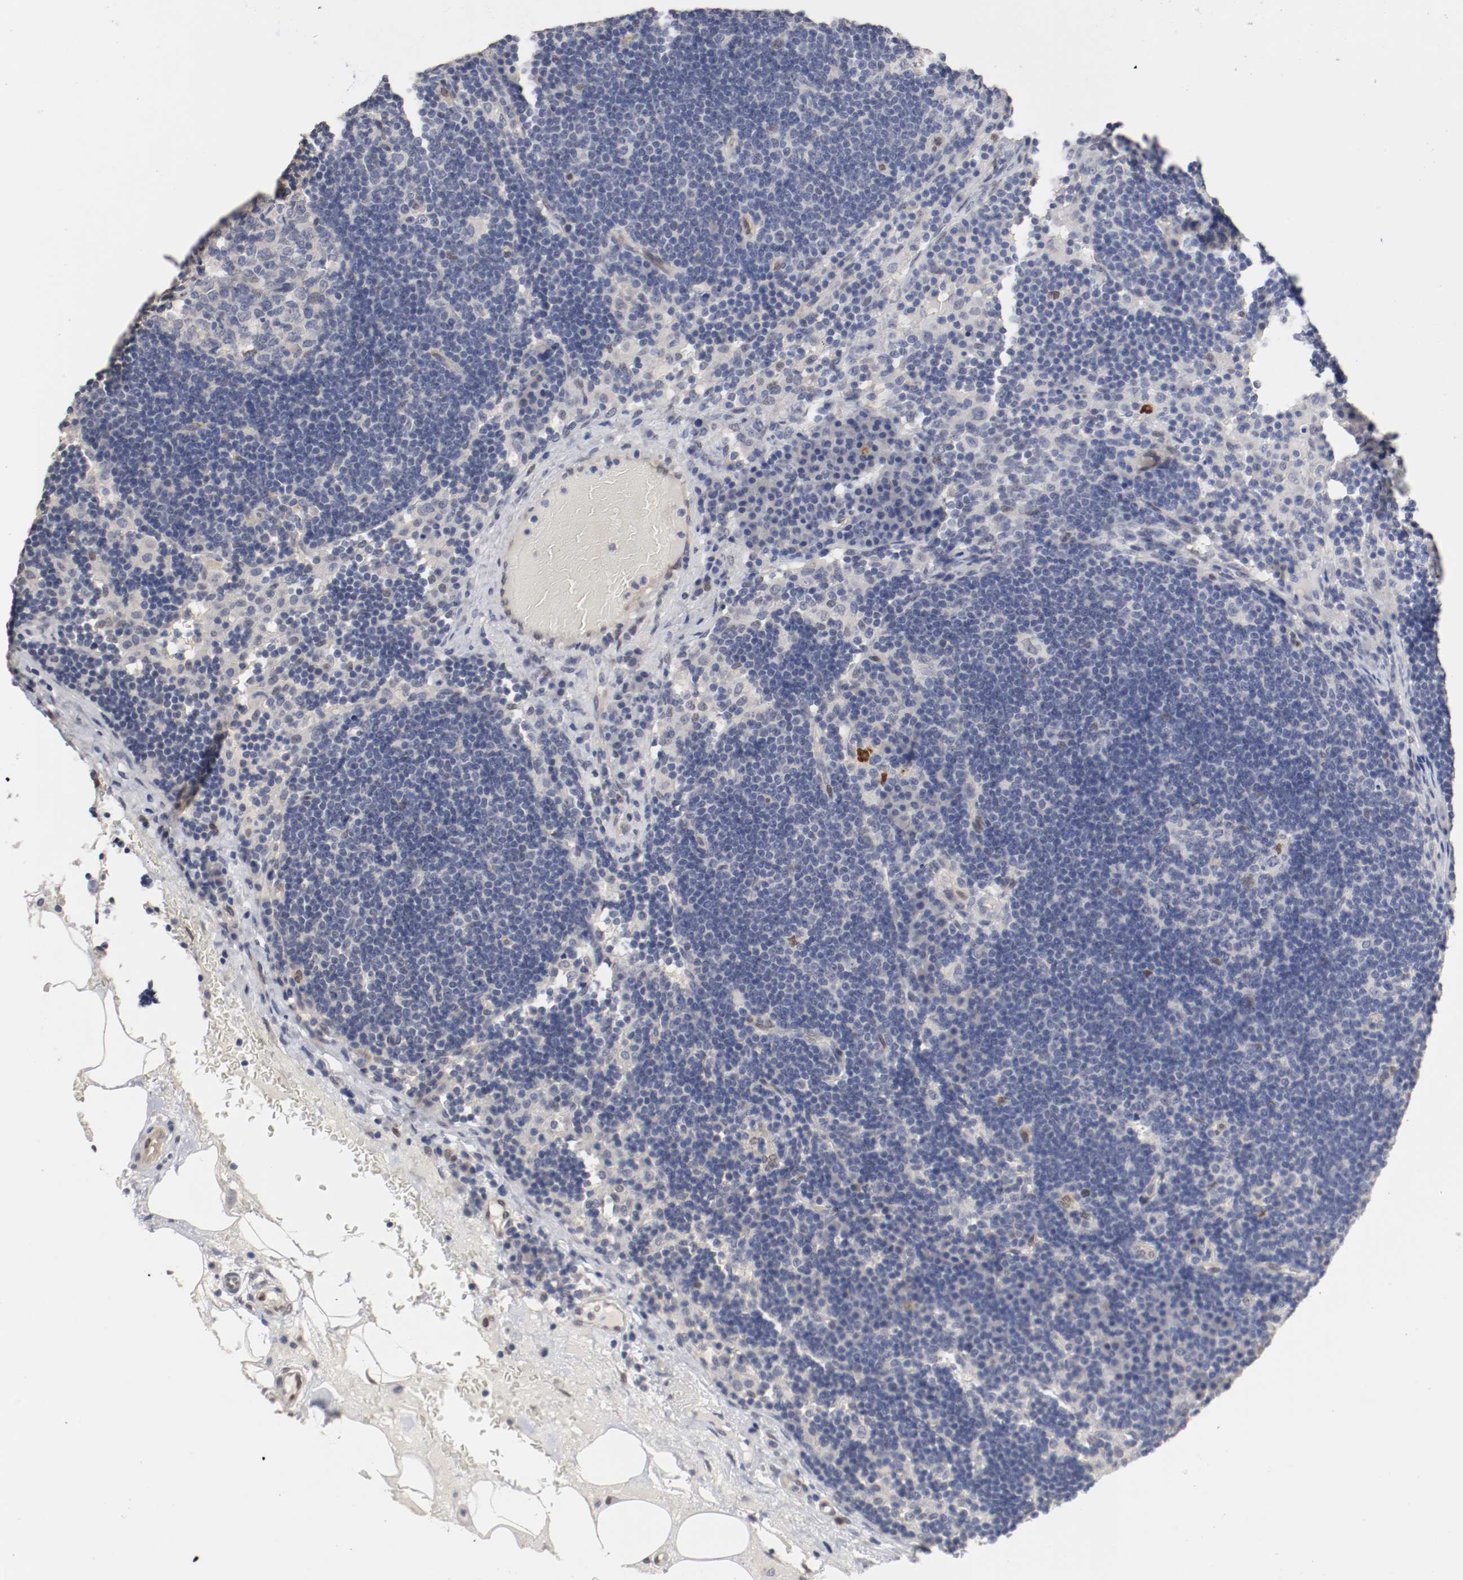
{"staining": {"intensity": "negative", "quantity": "none", "location": "none"}, "tissue": "lymph node", "cell_type": "Germinal center cells", "image_type": "normal", "snomed": [{"axis": "morphology", "description": "Normal tissue, NOS"}, {"axis": "morphology", "description": "Squamous cell carcinoma, metastatic, NOS"}, {"axis": "topography", "description": "Lymph node"}], "caption": "This is an IHC image of unremarkable lymph node. There is no expression in germinal center cells.", "gene": "FOSL2", "patient": {"sex": "female", "age": 53}}